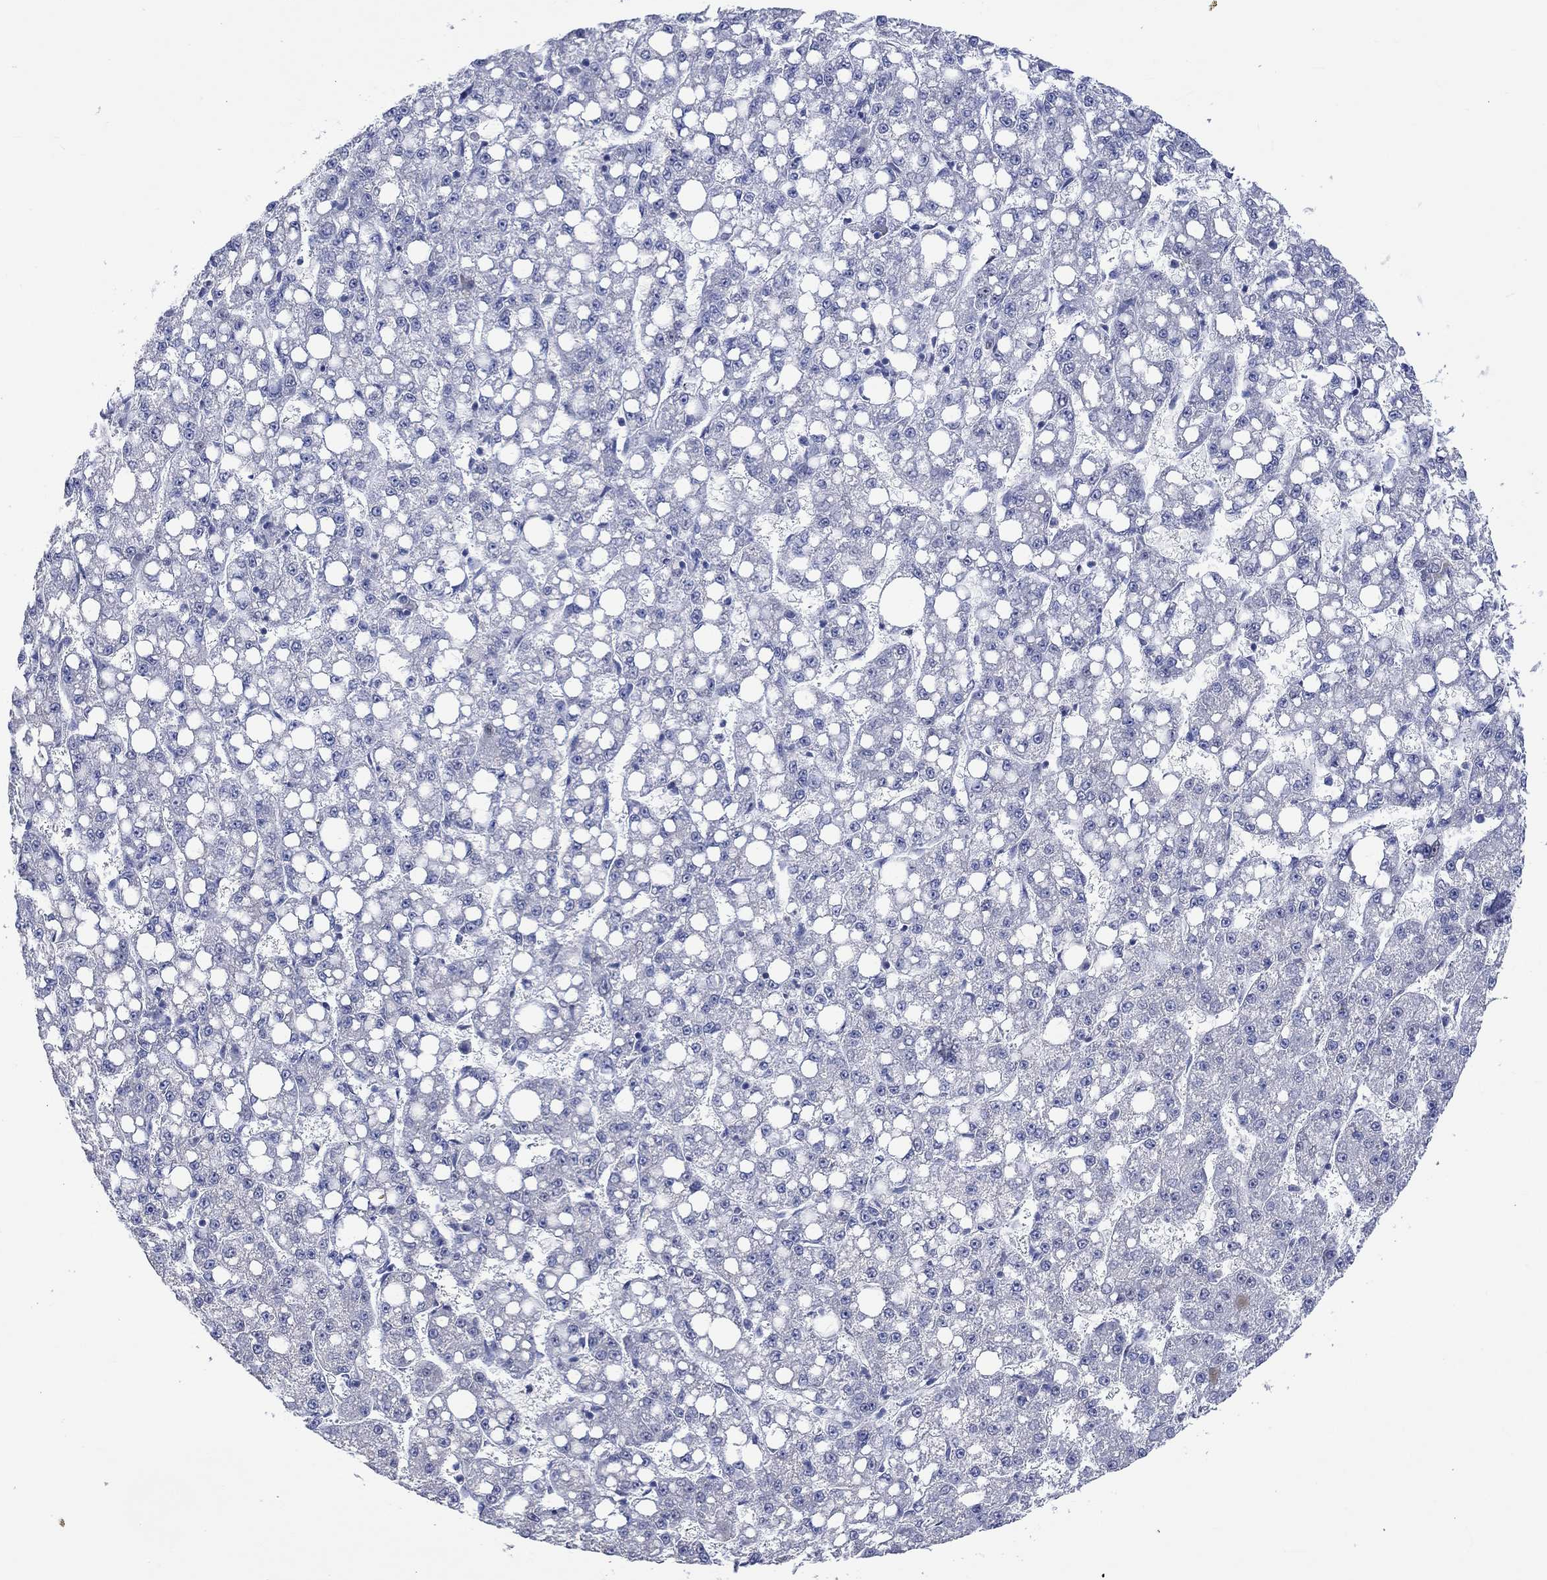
{"staining": {"intensity": "negative", "quantity": "none", "location": "none"}, "tissue": "liver cancer", "cell_type": "Tumor cells", "image_type": "cancer", "snomed": [{"axis": "morphology", "description": "Carcinoma, Hepatocellular, NOS"}, {"axis": "topography", "description": "Liver"}], "caption": "There is no significant expression in tumor cells of liver cancer.", "gene": "DLK1", "patient": {"sex": "female", "age": 65}}